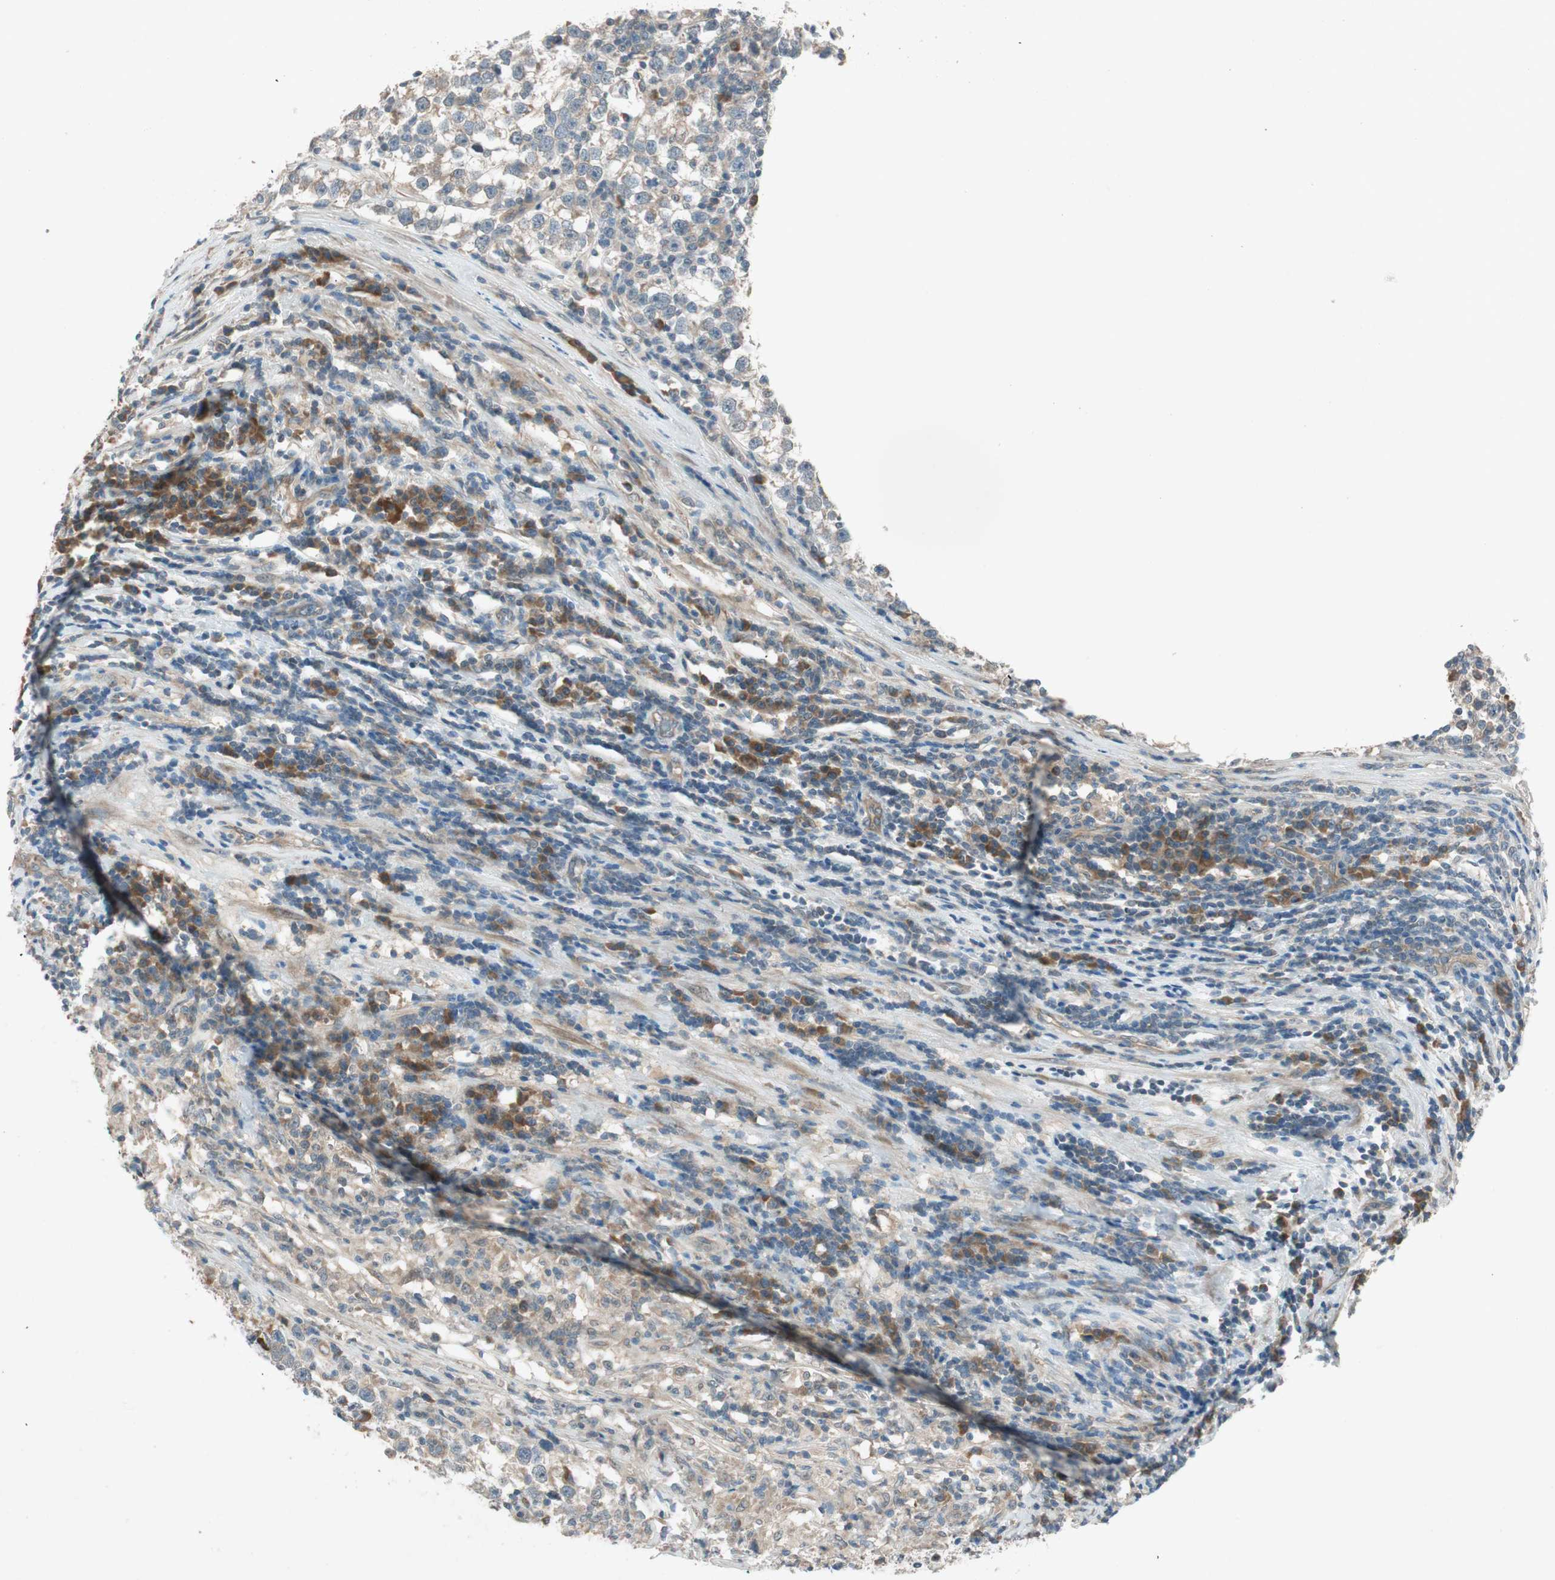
{"staining": {"intensity": "weak", "quantity": "25%-75%", "location": "cytoplasmic/membranous"}, "tissue": "testis cancer", "cell_type": "Tumor cells", "image_type": "cancer", "snomed": [{"axis": "morphology", "description": "Seminoma, NOS"}, {"axis": "topography", "description": "Testis"}], "caption": "This photomicrograph displays immunohistochemistry staining of human testis seminoma, with low weak cytoplasmic/membranous positivity in about 25%-75% of tumor cells.", "gene": "NCLN", "patient": {"sex": "male", "age": 43}}